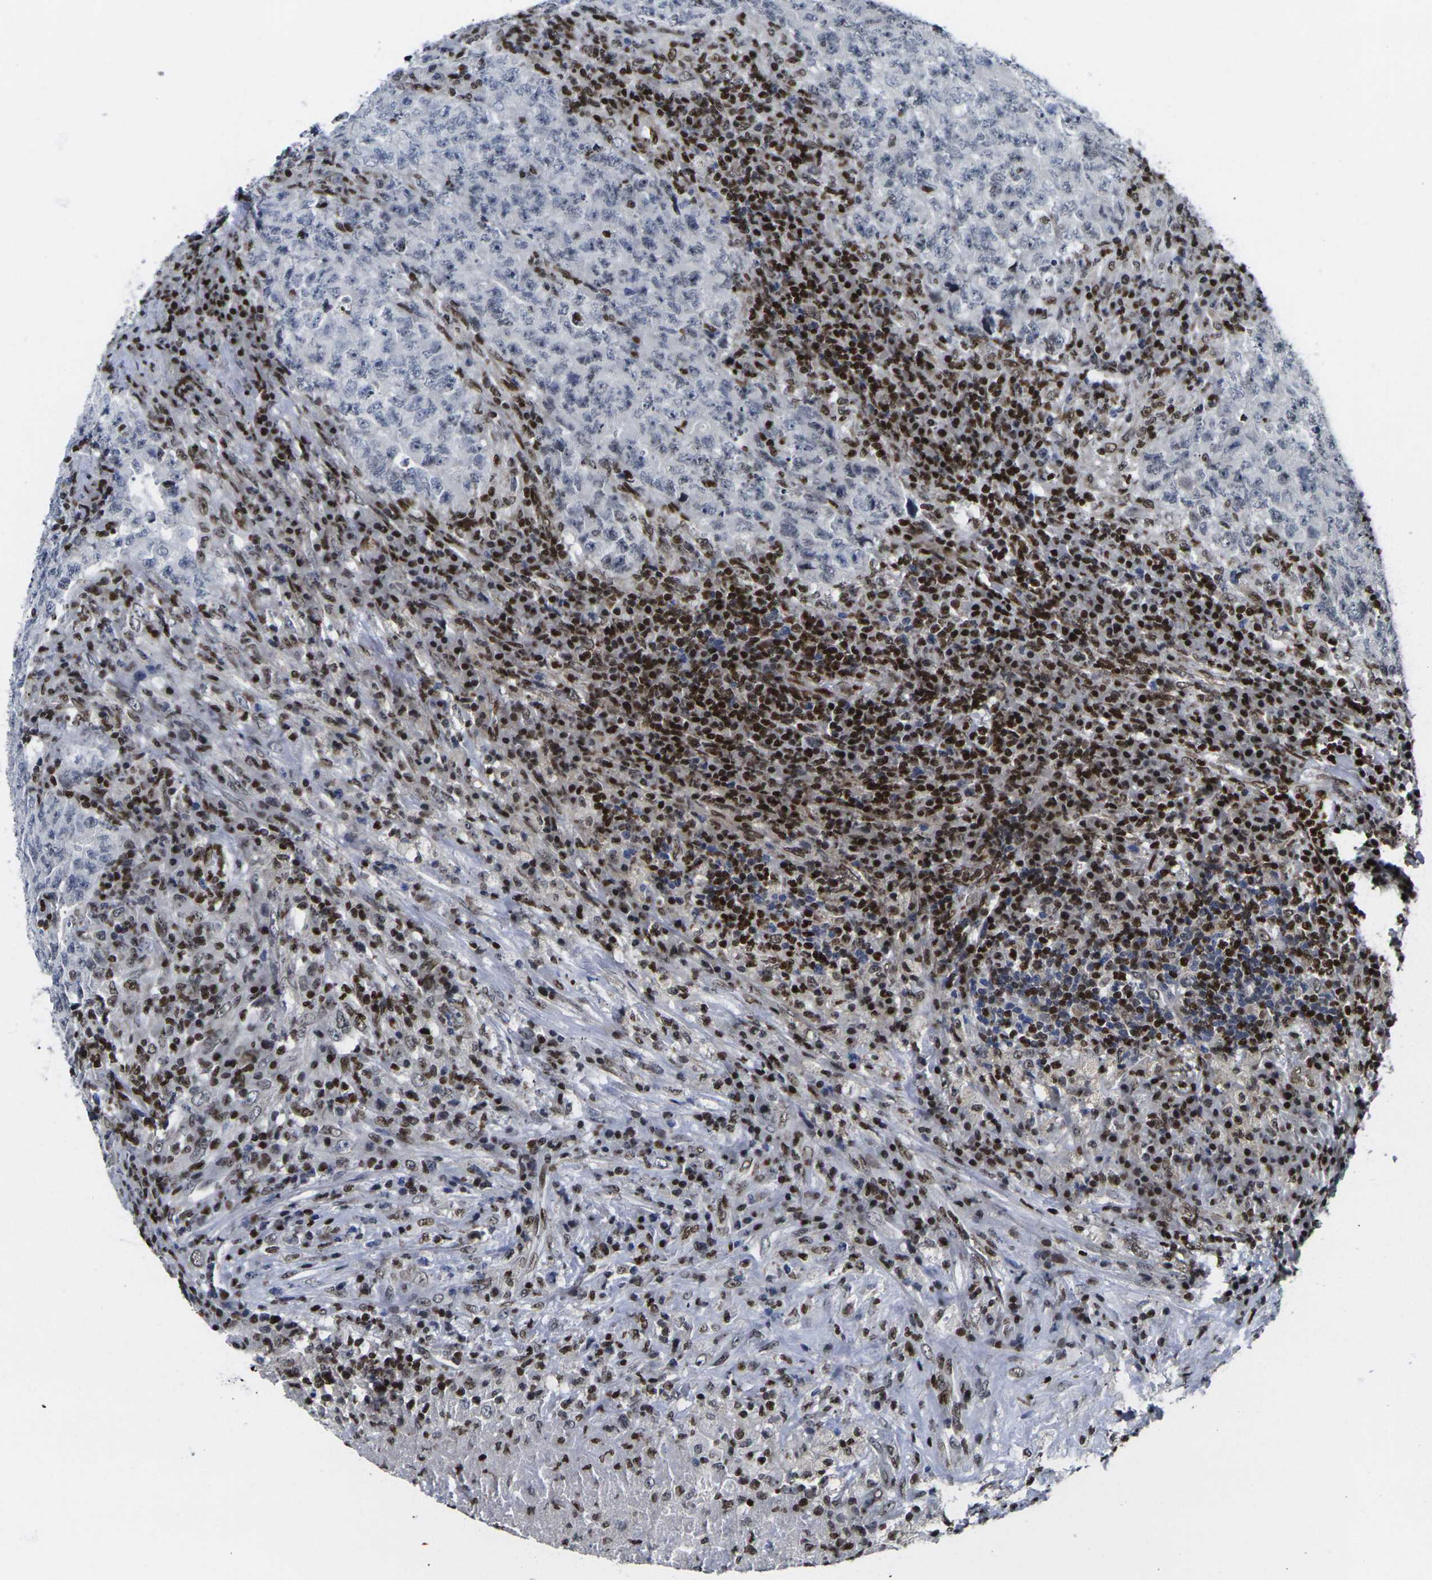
{"staining": {"intensity": "negative", "quantity": "none", "location": "none"}, "tissue": "testis cancer", "cell_type": "Tumor cells", "image_type": "cancer", "snomed": [{"axis": "morphology", "description": "Necrosis, NOS"}, {"axis": "morphology", "description": "Carcinoma, Embryonal, NOS"}, {"axis": "topography", "description": "Testis"}], "caption": "This is an IHC histopathology image of human testis cancer. There is no expression in tumor cells.", "gene": "H1-10", "patient": {"sex": "male", "age": 19}}